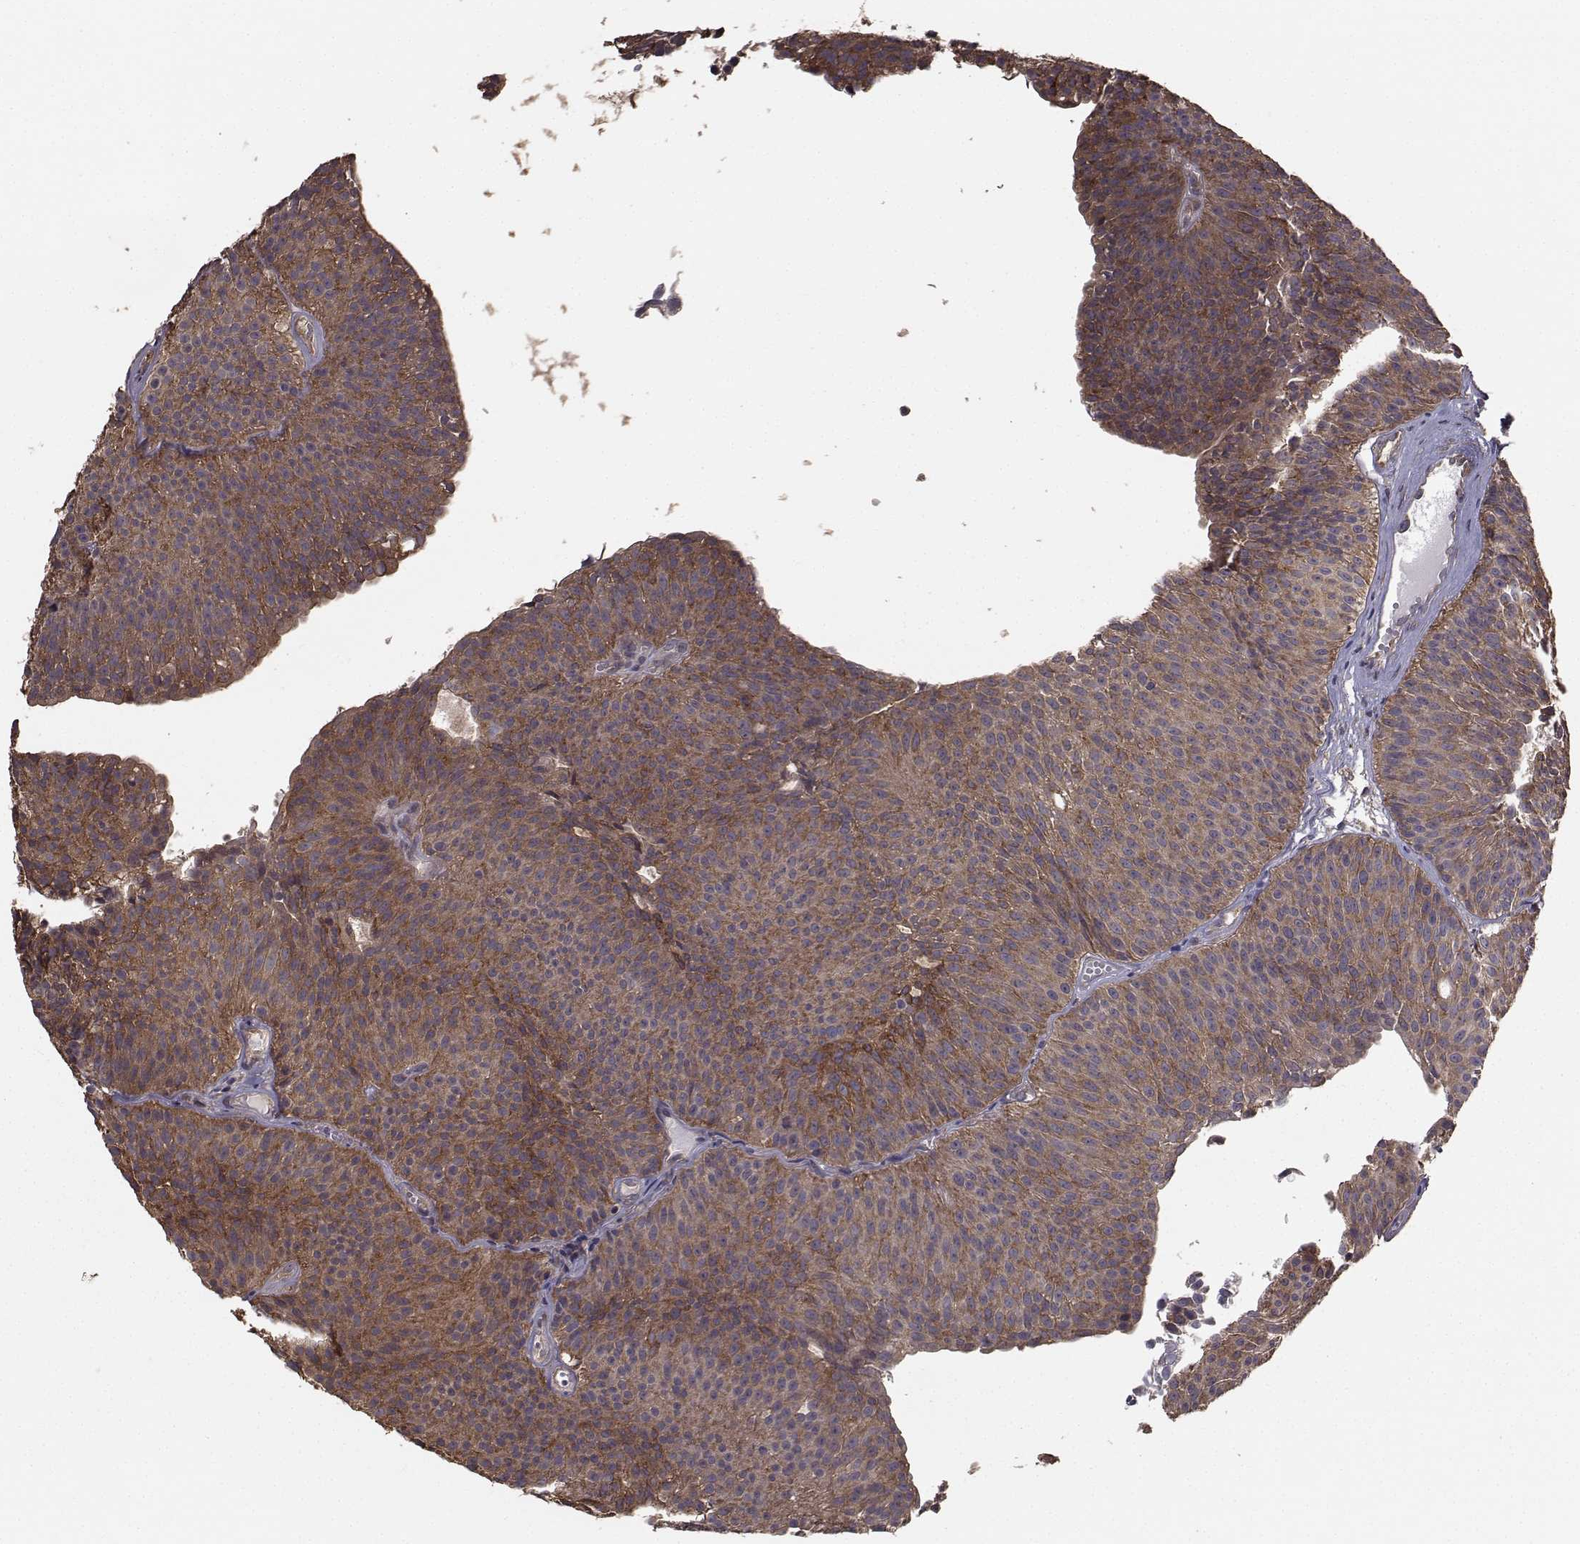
{"staining": {"intensity": "moderate", "quantity": ">75%", "location": "cytoplasmic/membranous"}, "tissue": "urothelial cancer", "cell_type": "Tumor cells", "image_type": "cancer", "snomed": [{"axis": "morphology", "description": "Urothelial carcinoma, Low grade"}, {"axis": "topography", "description": "Urinary bladder"}], "caption": "Immunohistochemical staining of human low-grade urothelial carcinoma displays medium levels of moderate cytoplasmic/membranous positivity in approximately >75% of tumor cells.", "gene": "TRIP10", "patient": {"sex": "male", "age": 63}}